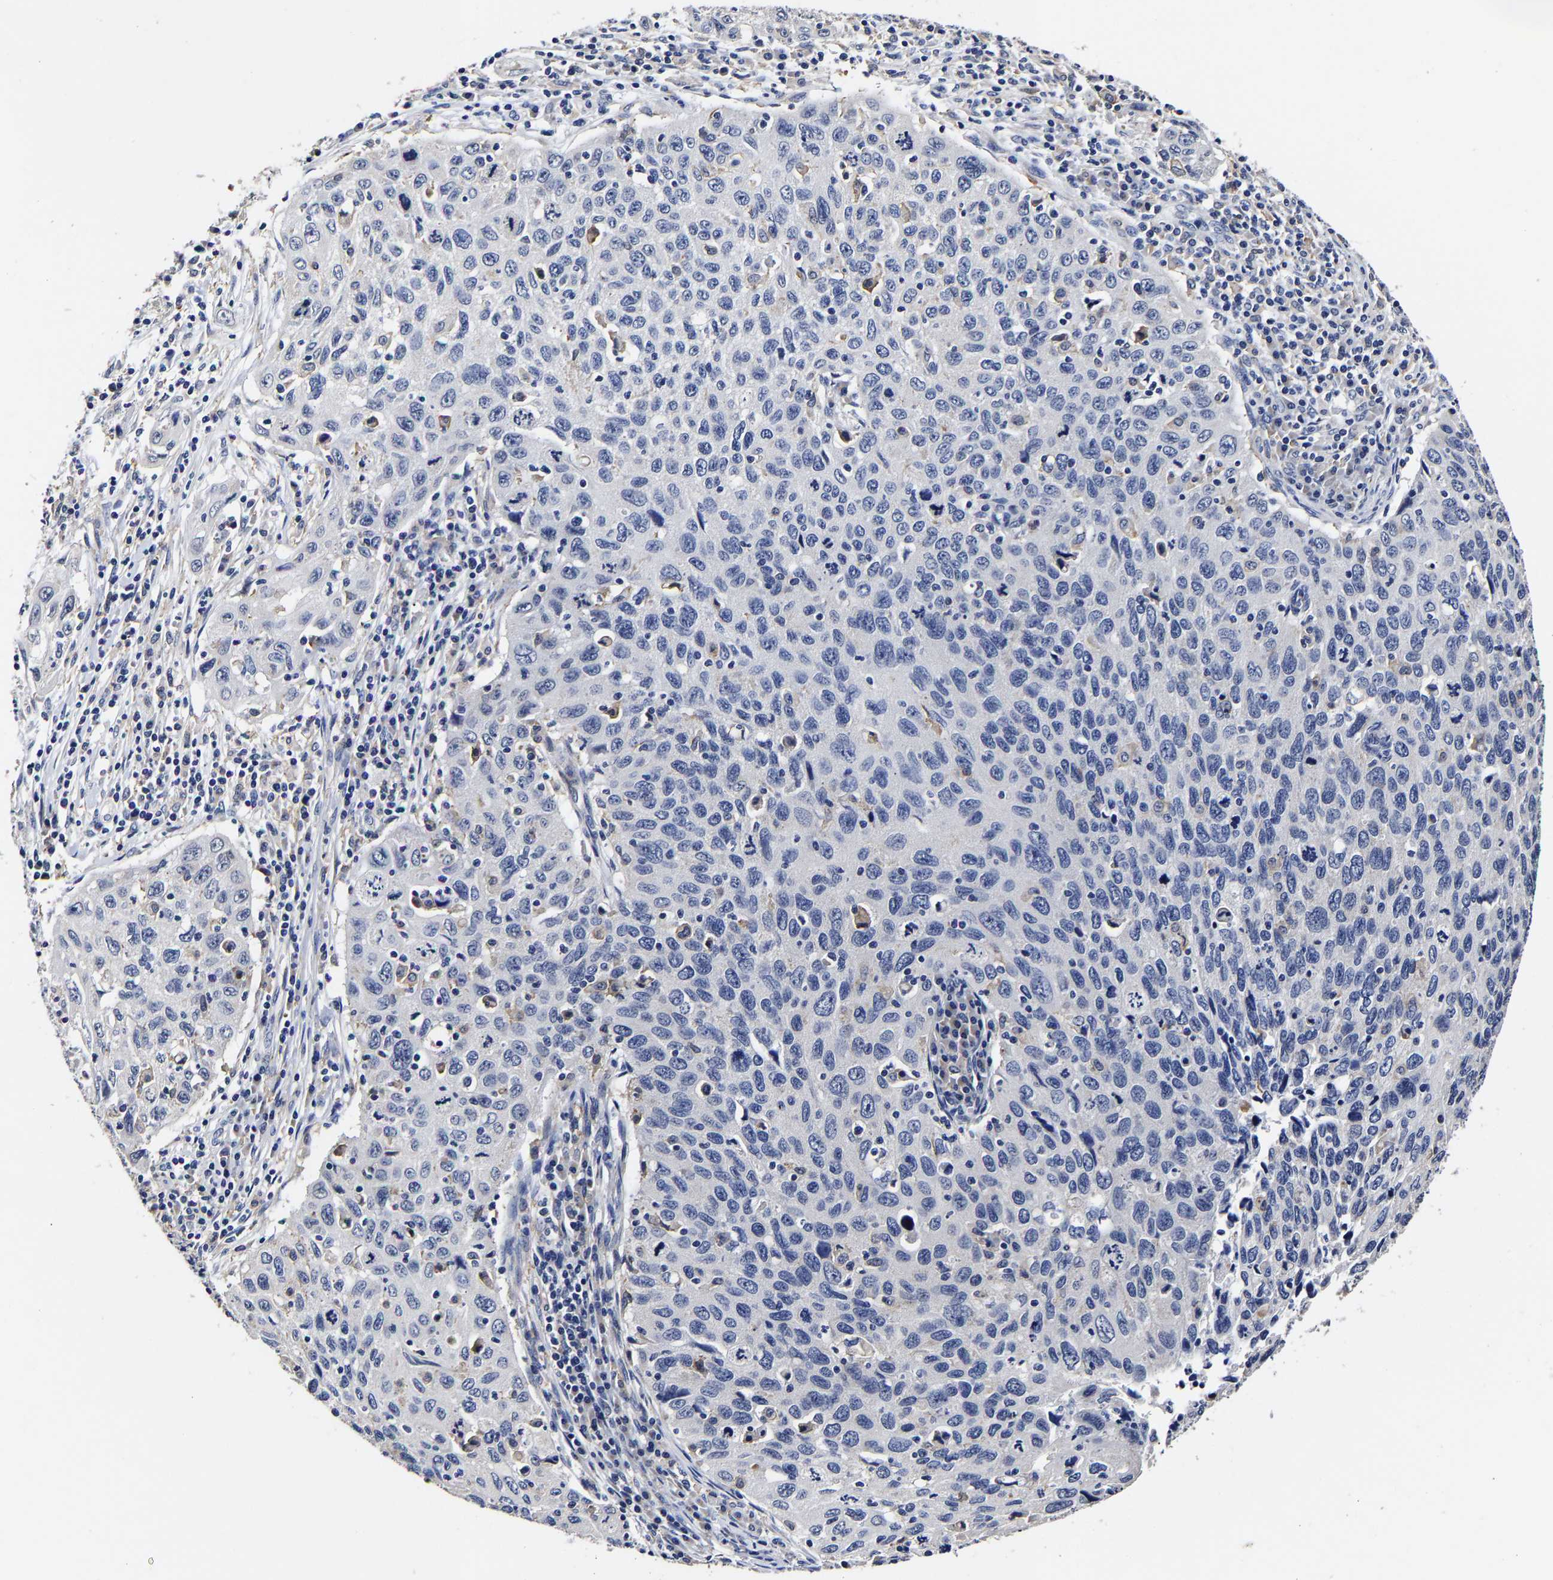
{"staining": {"intensity": "negative", "quantity": "none", "location": "none"}, "tissue": "cervical cancer", "cell_type": "Tumor cells", "image_type": "cancer", "snomed": [{"axis": "morphology", "description": "Squamous cell carcinoma, NOS"}, {"axis": "topography", "description": "Cervix"}], "caption": "Immunohistochemistry micrograph of neoplastic tissue: human cervical squamous cell carcinoma stained with DAB exhibits no significant protein positivity in tumor cells. (Immunohistochemistry (ihc), brightfield microscopy, high magnification).", "gene": "AASS", "patient": {"sex": "female", "age": 53}}